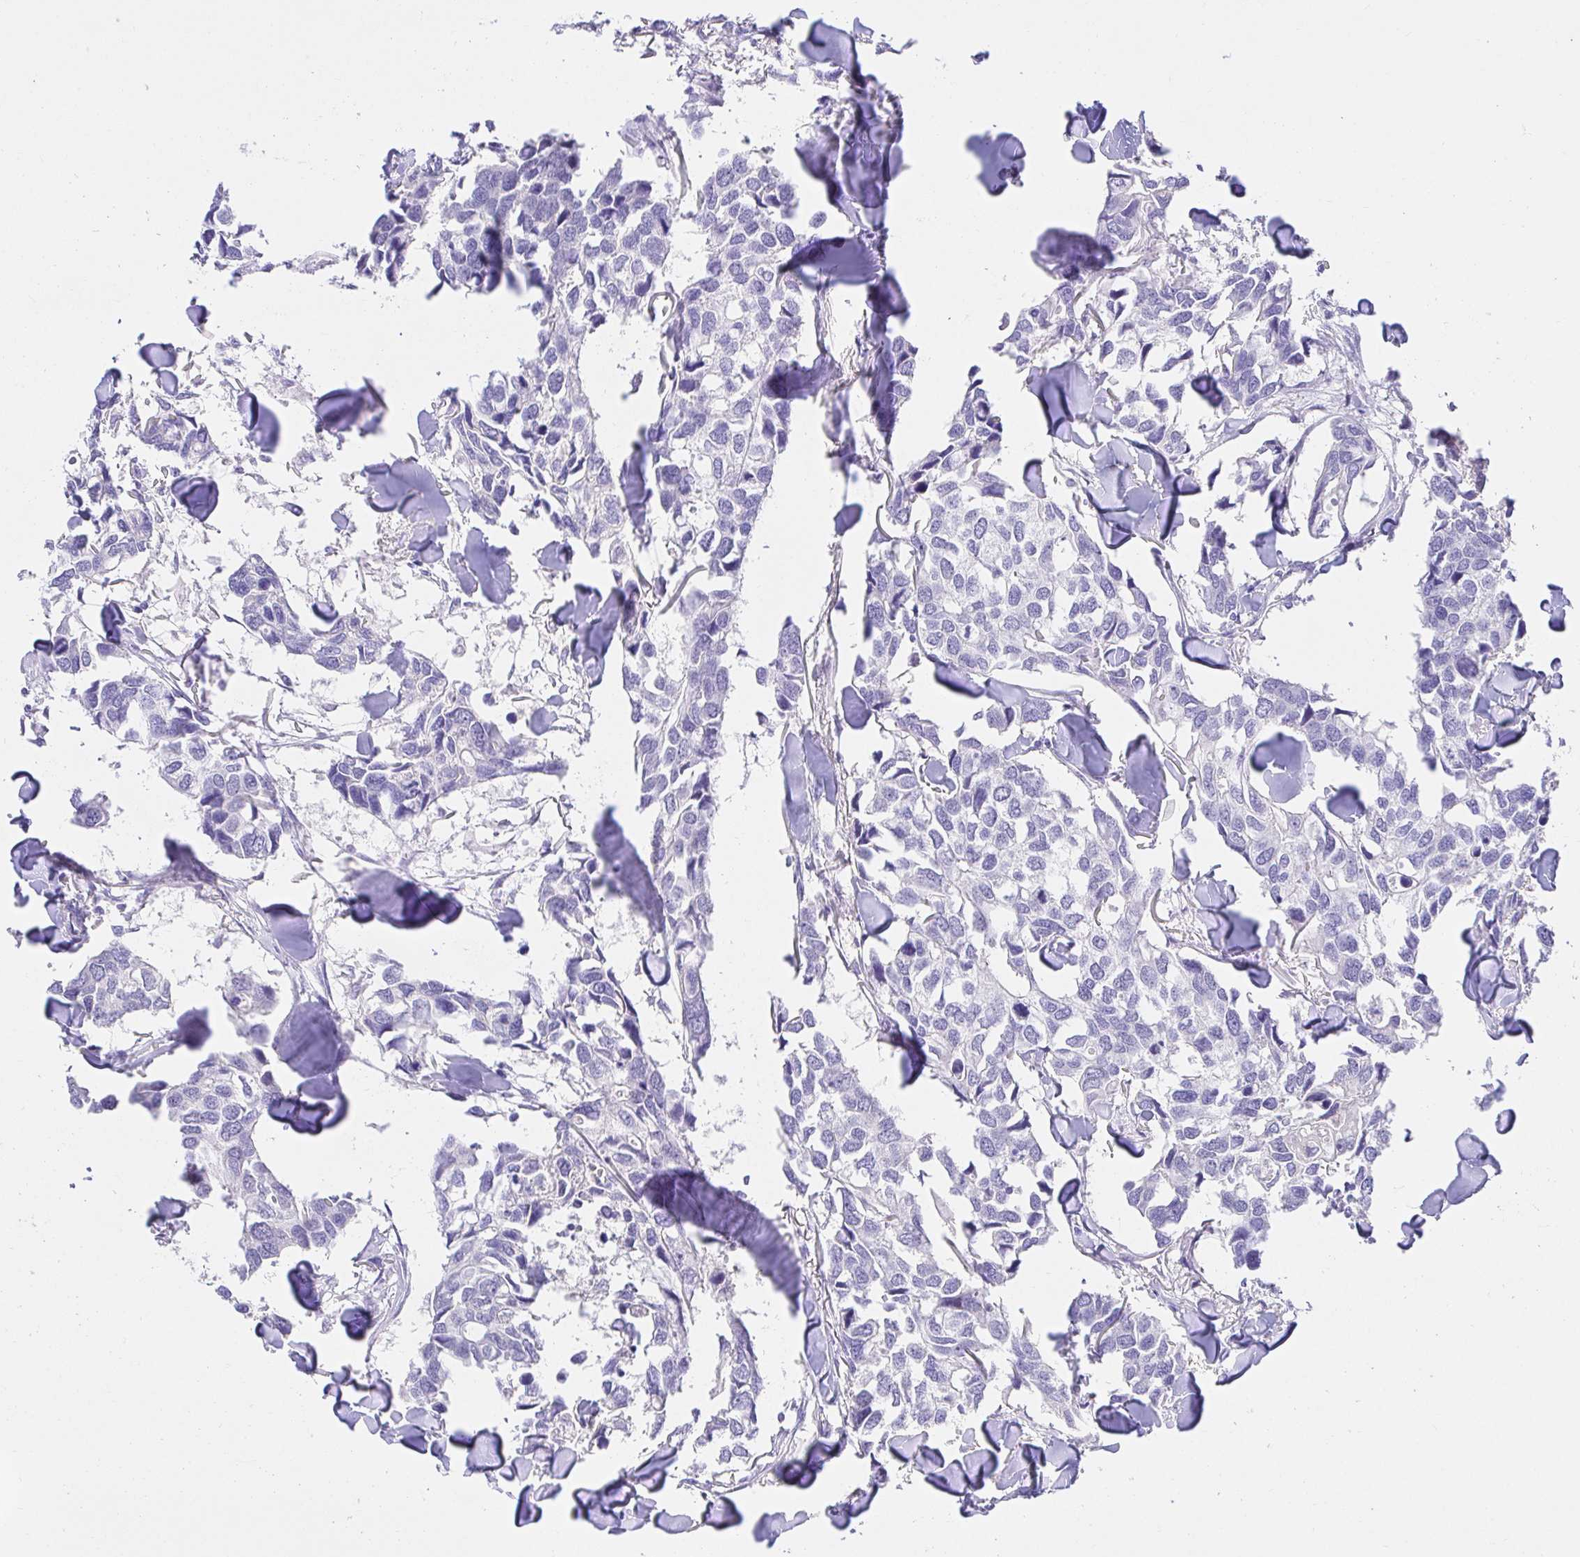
{"staining": {"intensity": "negative", "quantity": "none", "location": "none"}, "tissue": "breast cancer", "cell_type": "Tumor cells", "image_type": "cancer", "snomed": [{"axis": "morphology", "description": "Duct carcinoma"}, {"axis": "topography", "description": "Breast"}], "caption": "Immunohistochemical staining of human breast cancer (infiltrating ductal carcinoma) displays no significant positivity in tumor cells.", "gene": "CDO1", "patient": {"sex": "female", "age": 83}}